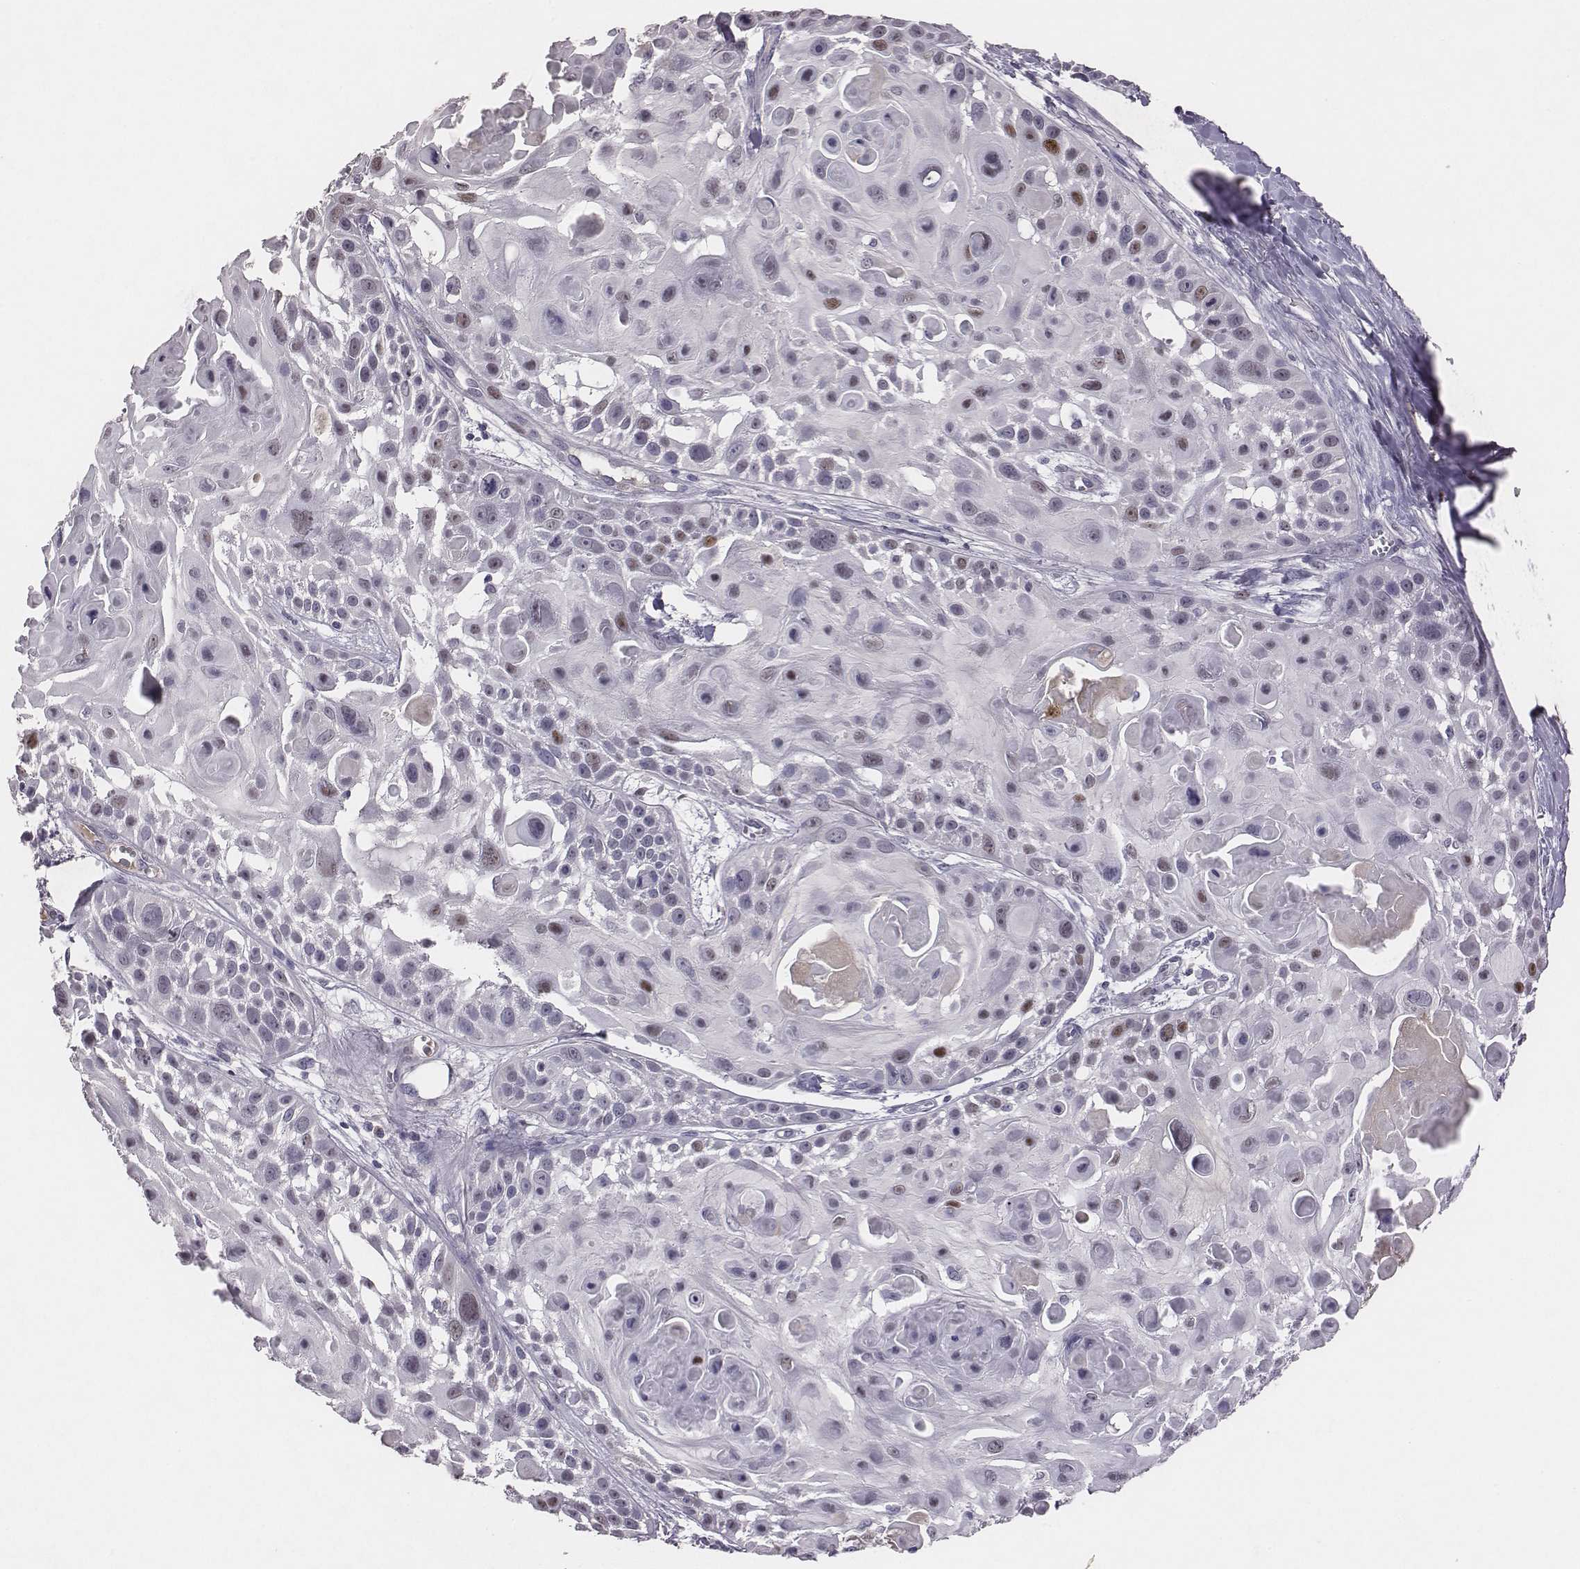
{"staining": {"intensity": "moderate", "quantity": "<25%", "location": "nuclear"}, "tissue": "skin cancer", "cell_type": "Tumor cells", "image_type": "cancer", "snomed": [{"axis": "morphology", "description": "Squamous cell carcinoma, NOS"}, {"axis": "topography", "description": "Skin"}, {"axis": "topography", "description": "Anal"}], "caption": "Tumor cells show low levels of moderate nuclear positivity in approximately <25% of cells in human skin squamous cell carcinoma.", "gene": "EN1", "patient": {"sex": "female", "age": 75}}